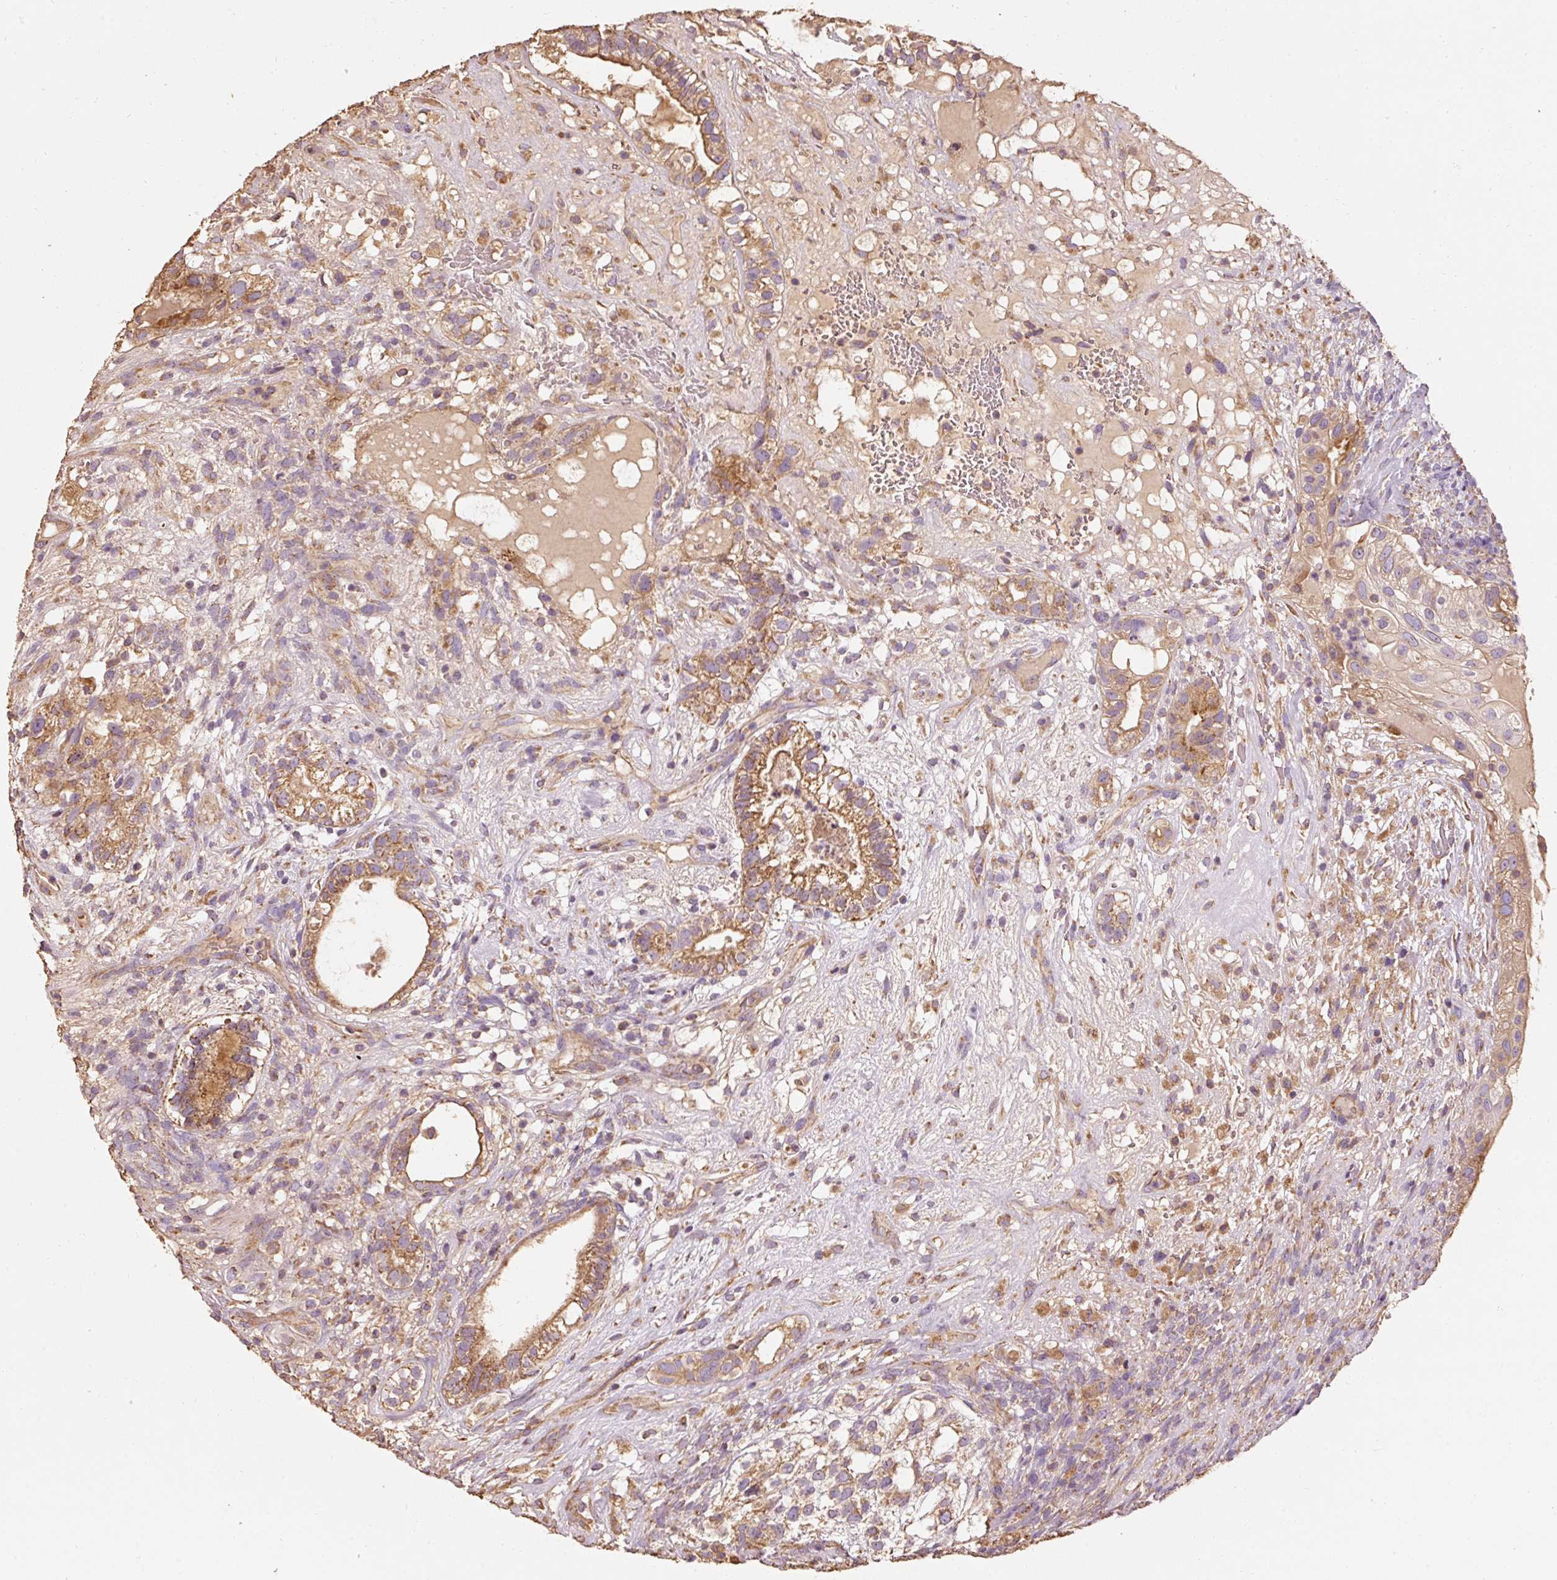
{"staining": {"intensity": "moderate", "quantity": ">75%", "location": "cytoplasmic/membranous"}, "tissue": "testis cancer", "cell_type": "Tumor cells", "image_type": "cancer", "snomed": [{"axis": "morphology", "description": "Seminoma, NOS"}, {"axis": "morphology", "description": "Carcinoma, Embryonal, NOS"}, {"axis": "topography", "description": "Testis"}], "caption": "Testis cancer (seminoma) stained with immunohistochemistry (IHC) displays moderate cytoplasmic/membranous positivity in approximately >75% of tumor cells.", "gene": "EFHC1", "patient": {"sex": "male", "age": 41}}